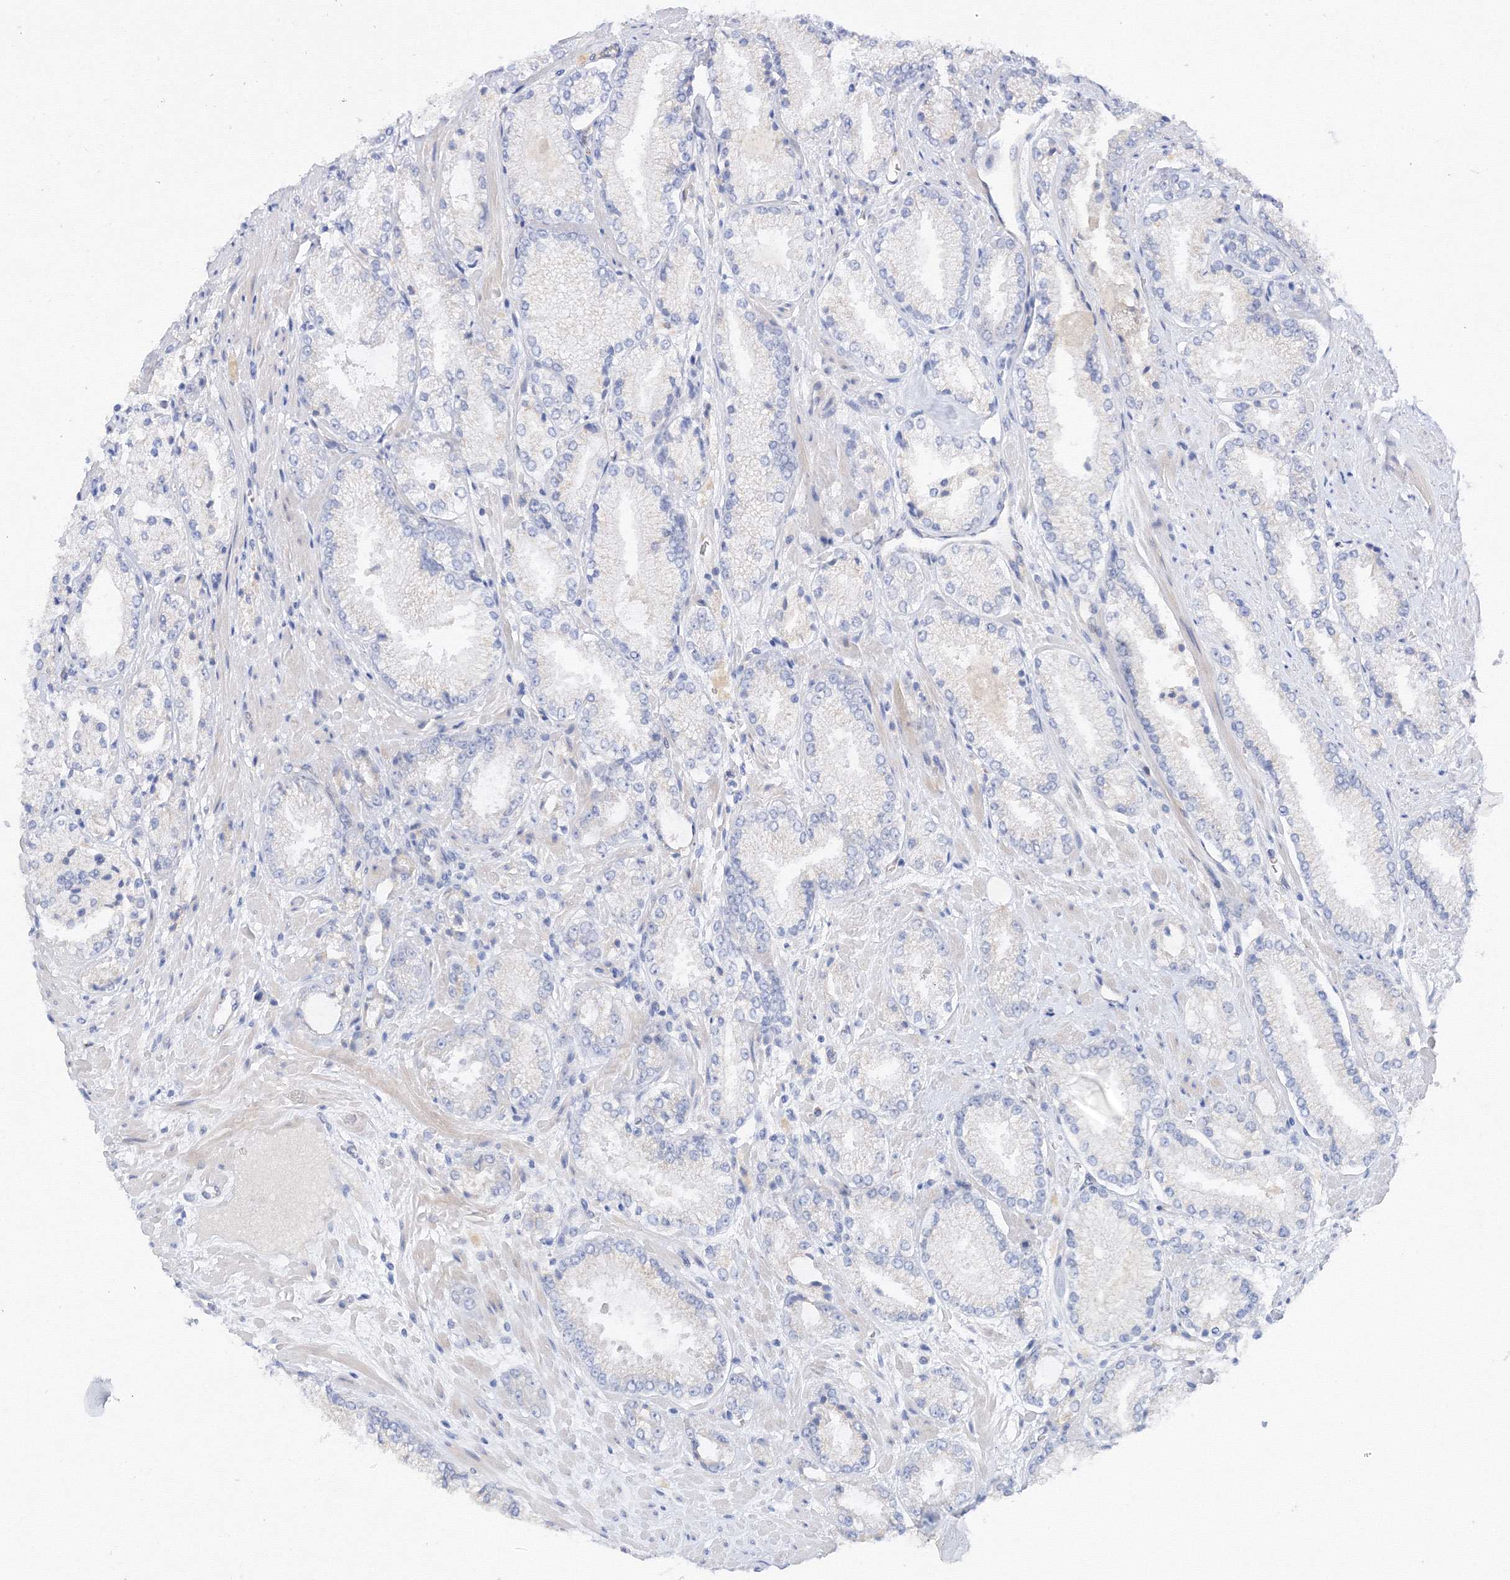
{"staining": {"intensity": "negative", "quantity": "none", "location": "none"}, "tissue": "prostate cancer", "cell_type": "Tumor cells", "image_type": "cancer", "snomed": [{"axis": "morphology", "description": "Adenocarcinoma, High grade"}, {"axis": "topography", "description": "Prostate"}], "caption": "DAB (3,3'-diaminobenzidine) immunohistochemical staining of prostate adenocarcinoma (high-grade) reveals no significant positivity in tumor cells.", "gene": "TAMM41", "patient": {"sex": "male", "age": 73}}